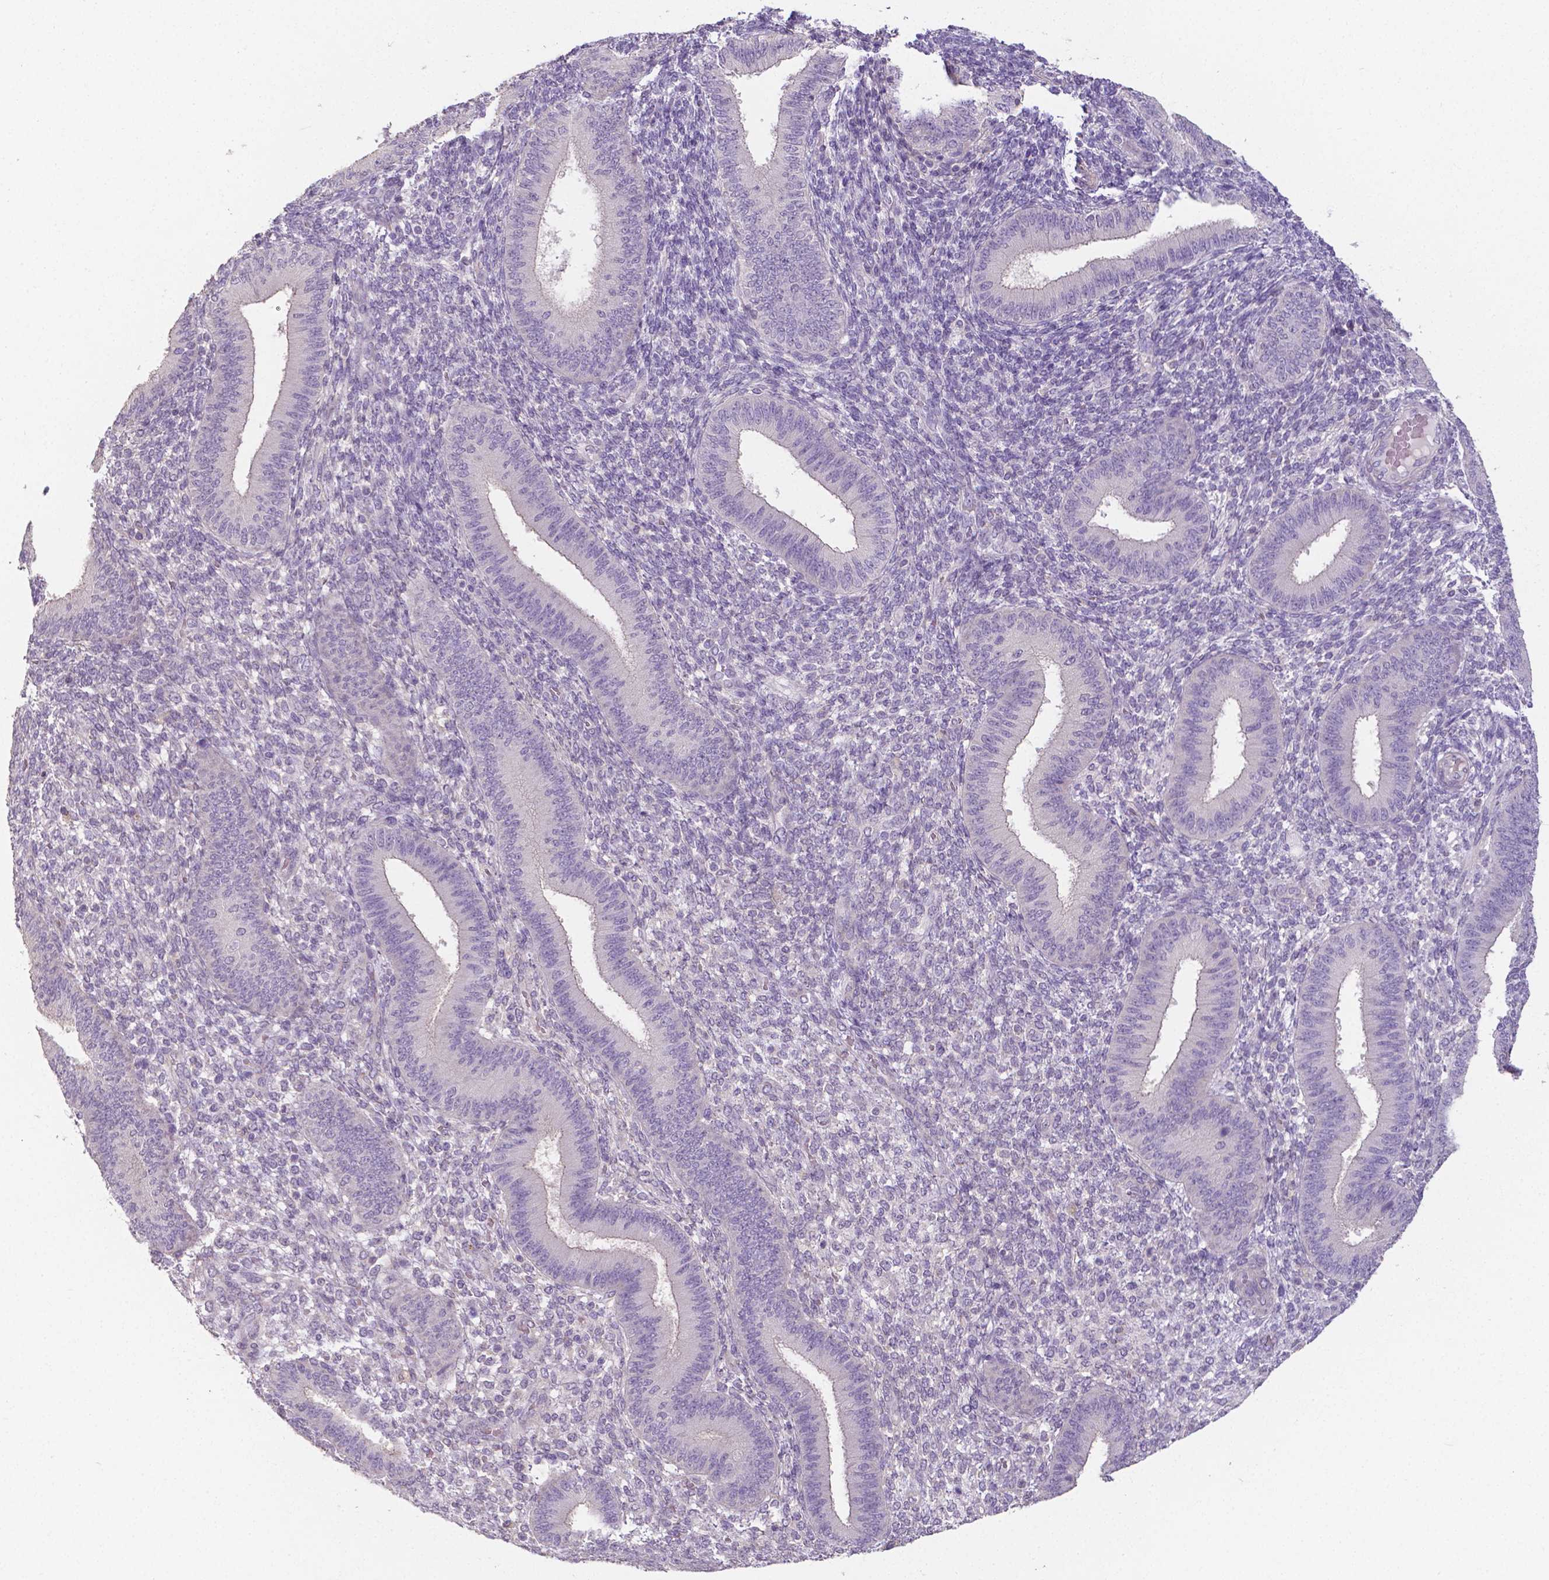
{"staining": {"intensity": "negative", "quantity": "none", "location": "none"}, "tissue": "endometrium", "cell_type": "Cells in endometrial stroma", "image_type": "normal", "snomed": [{"axis": "morphology", "description": "Normal tissue, NOS"}, {"axis": "topography", "description": "Endometrium"}], "caption": "DAB (3,3'-diaminobenzidine) immunohistochemical staining of benign human endometrium demonstrates no significant positivity in cells in endometrial stroma.", "gene": "CRMP1", "patient": {"sex": "female", "age": 39}}